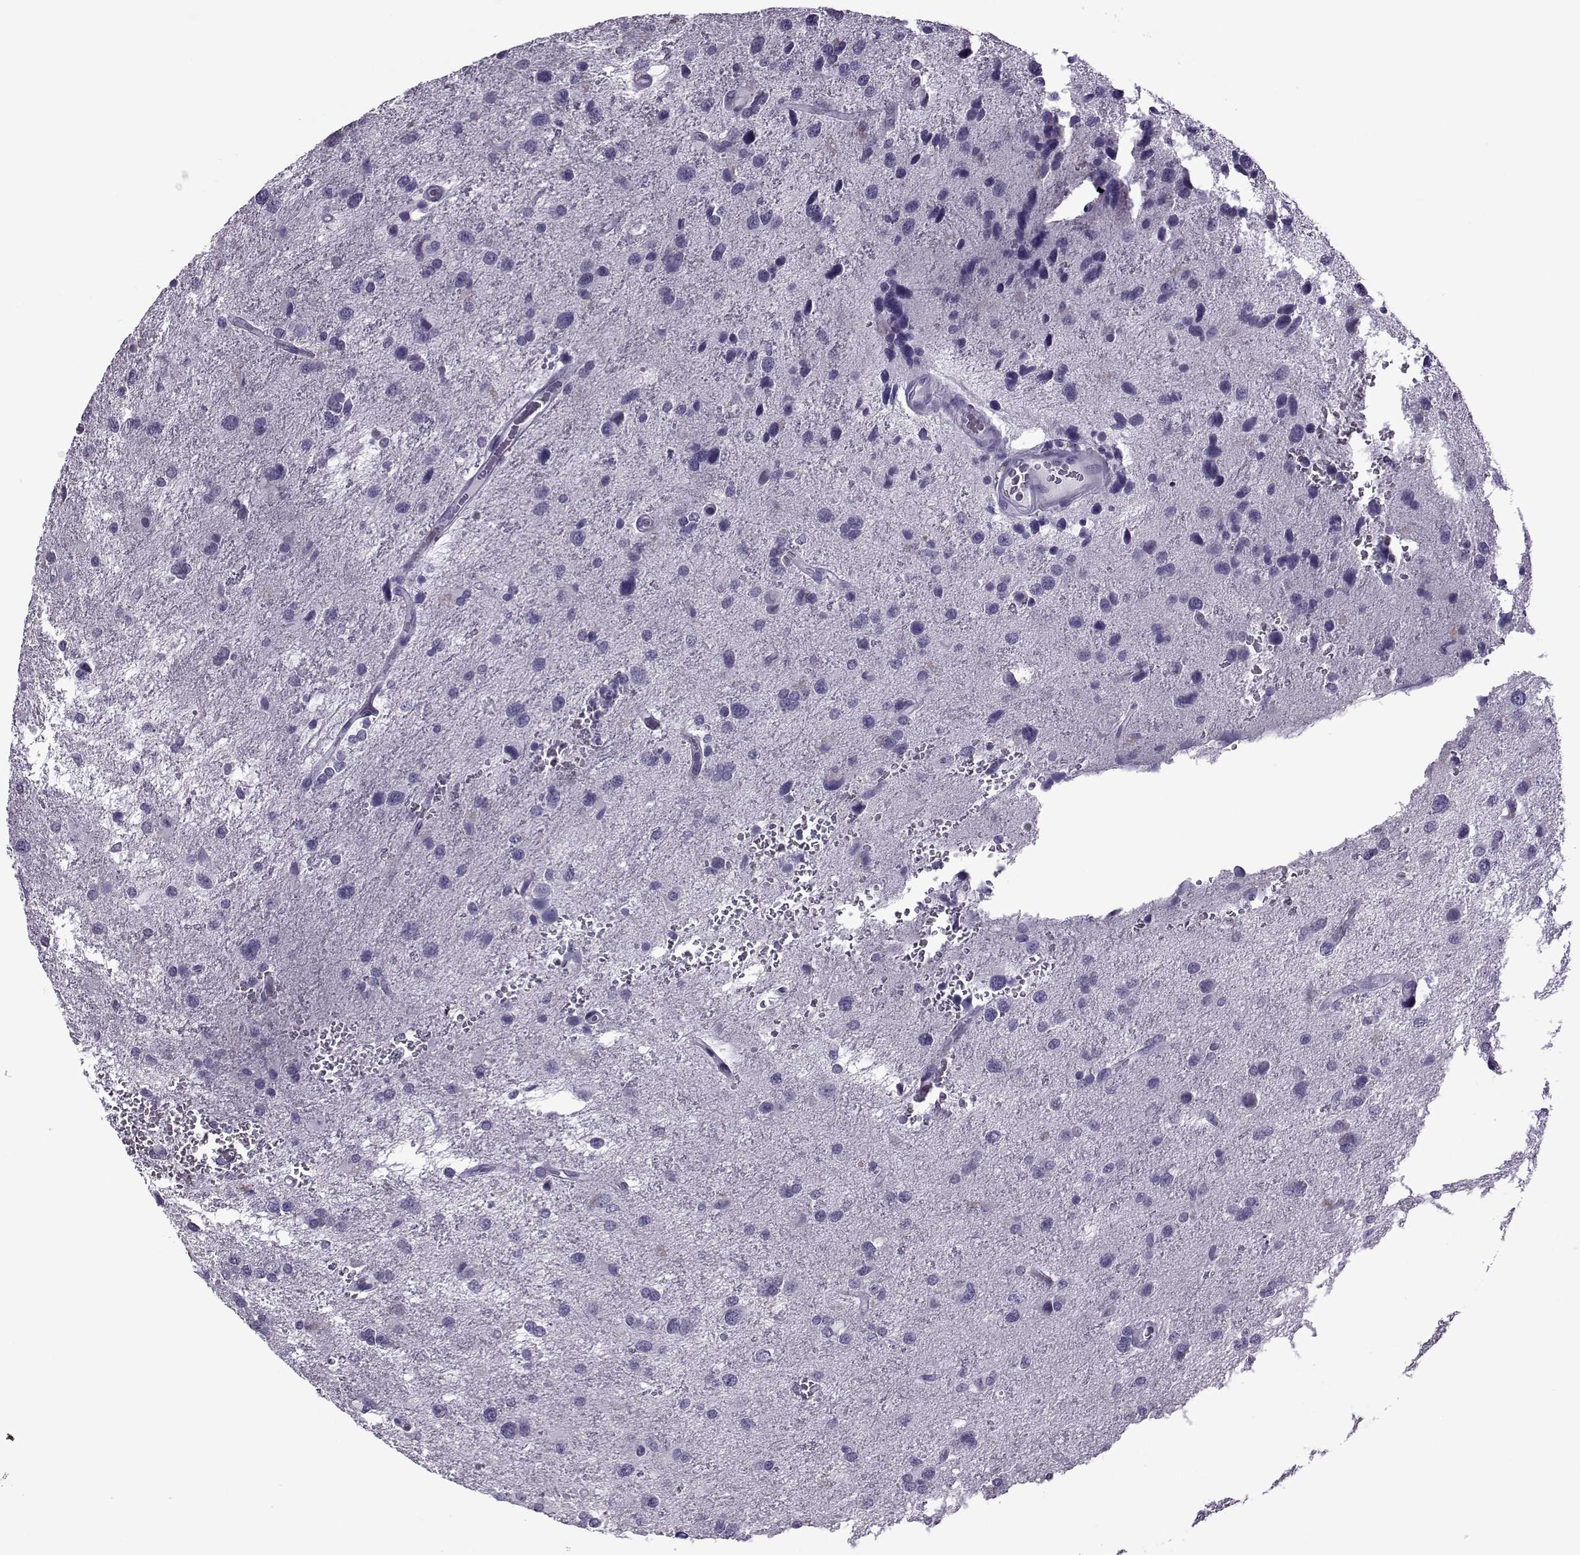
{"staining": {"intensity": "negative", "quantity": "none", "location": "none"}, "tissue": "glioma", "cell_type": "Tumor cells", "image_type": "cancer", "snomed": [{"axis": "morphology", "description": "Glioma, malignant, NOS"}, {"axis": "morphology", "description": "Glioma, malignant, High grade"}, {"axis": "topography", "description": "Brain"}], "caption": "Tumor cells are negative for protein expression in human glioma.", "gene": "OIP5", "patient": {"sex": "female", "age": 71}}